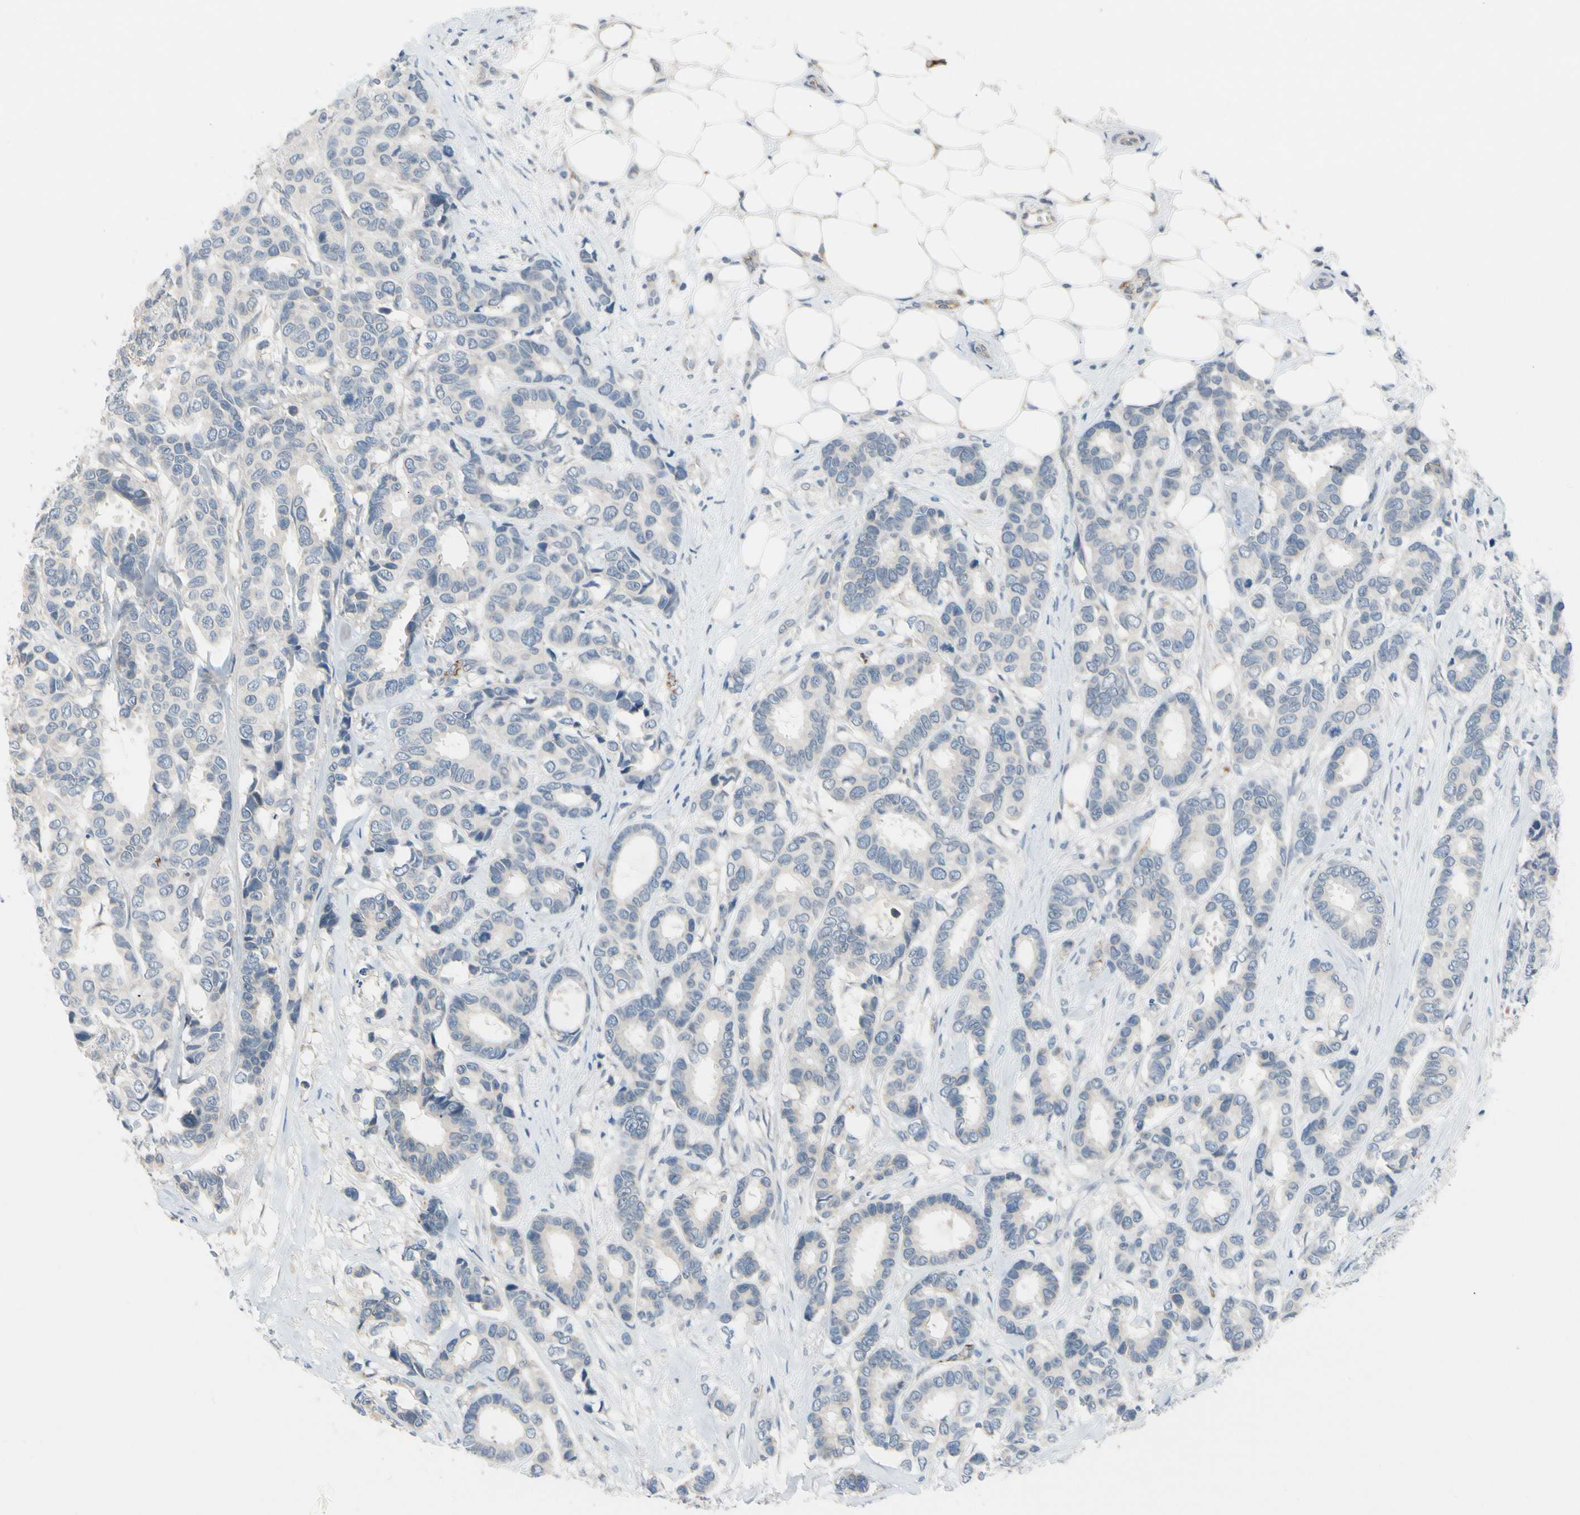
{"staining": {"intensity": "negative", "quantity": "none", "location": "none"}, "tissue": "breast cancer", "cell_type": "Tumor cells", "image_type": "cancer", "snomed": [{"axis": "morphology", "description": "Duct carcinoma"}, {"axis": "topography", "description": "Breast"}], "caption": "Immunohistochemistry of breast infiltrating ductal carcinoma exhibits no expression in tumor cells.", "gene": "CNDP1", "patient": {"sex": "female", "age": 87}}